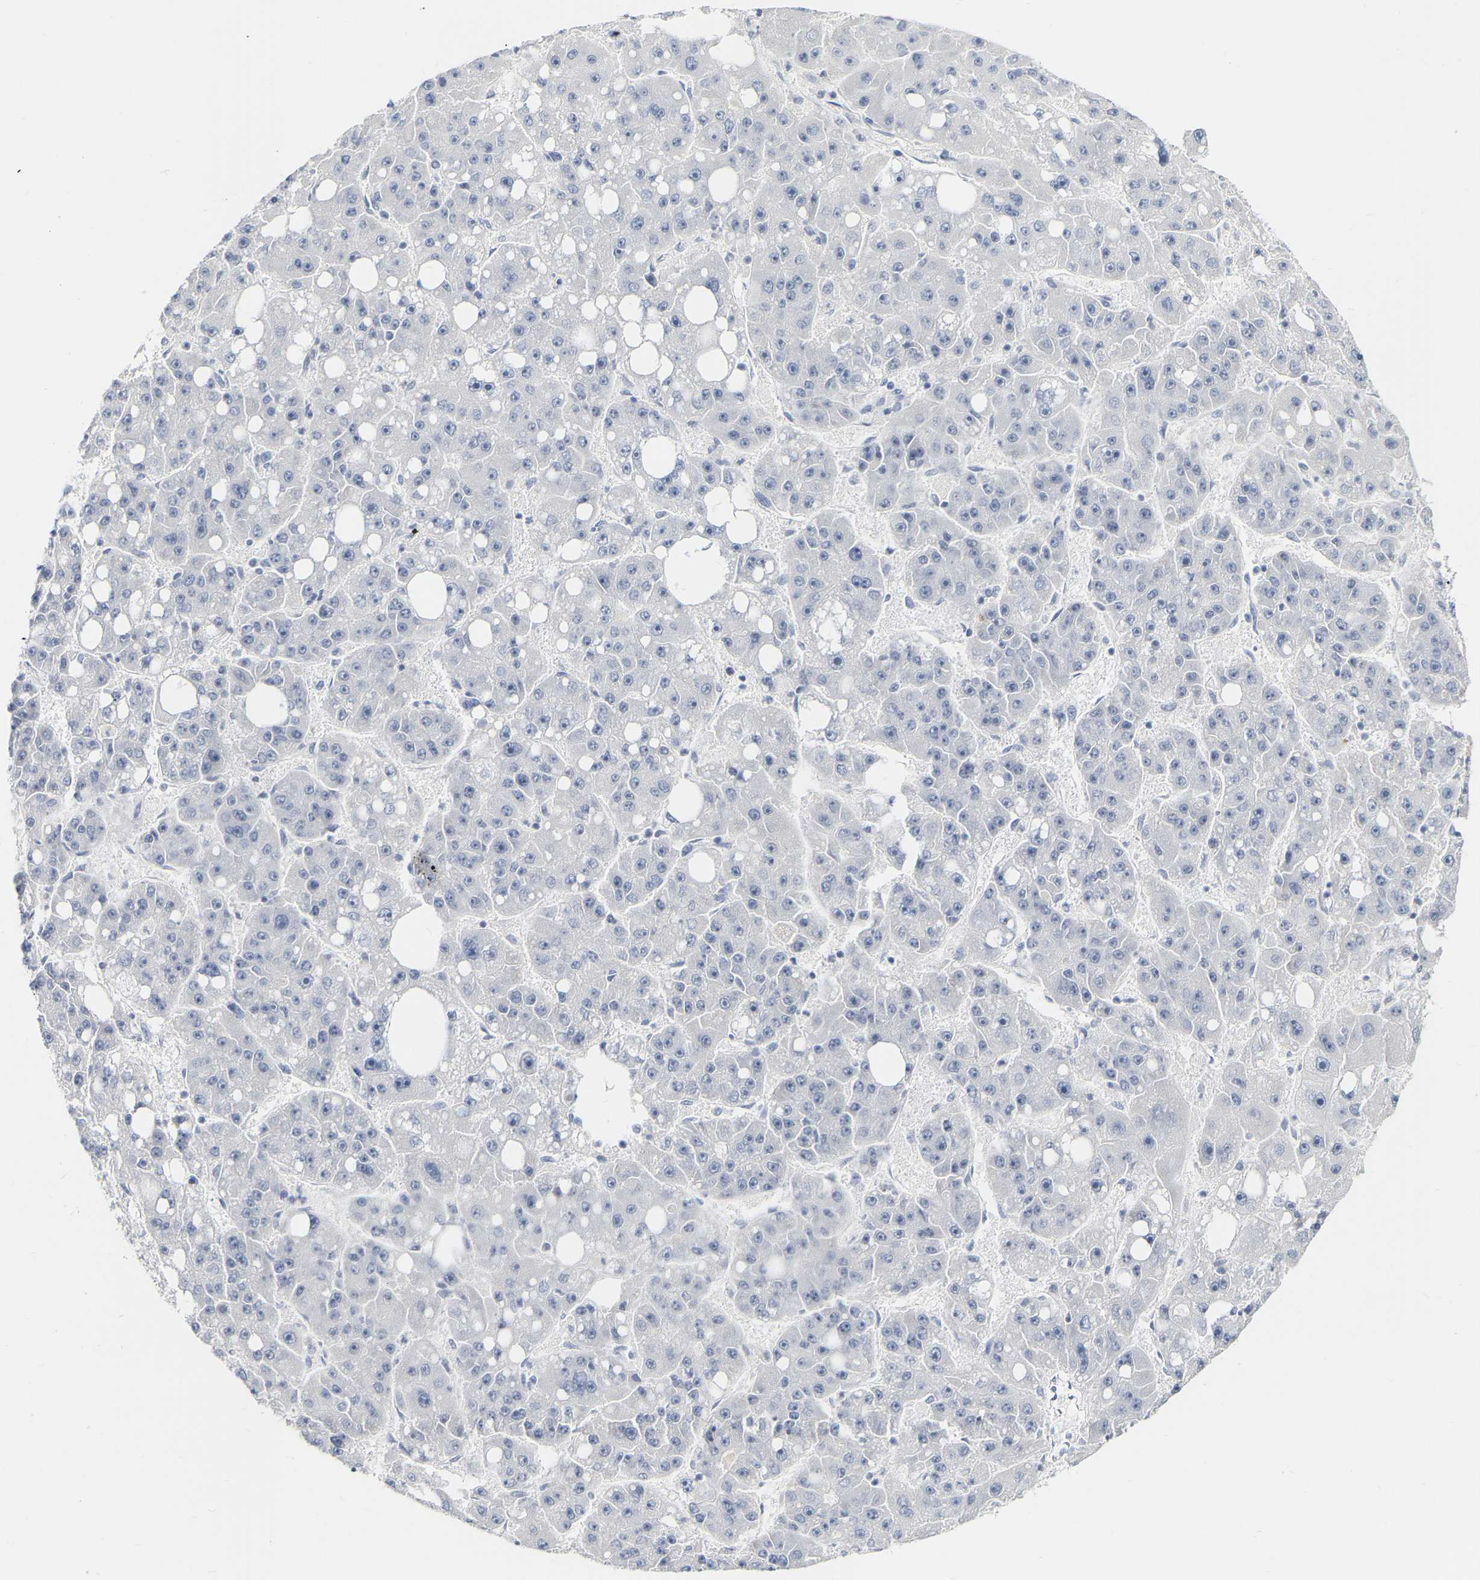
{"staining": {"intensity": "negative", "quantity": "none", "location": "none"}, "tissue": "liver cancer", "cell_type": "Tumor cells", "image_type": "cancer", "snomed": [{"axis": "morphology", "description": "Carcinoma, Hepatocellular, NOS"}, {"axis": "topography", "description": "Liver"}], "caption": "DAB immunohistochemical staining of human liver cancer shows no significant positivity in tumor cells.", "gene": "KRT76", "patient": {"sex": "female", "age": 61}}